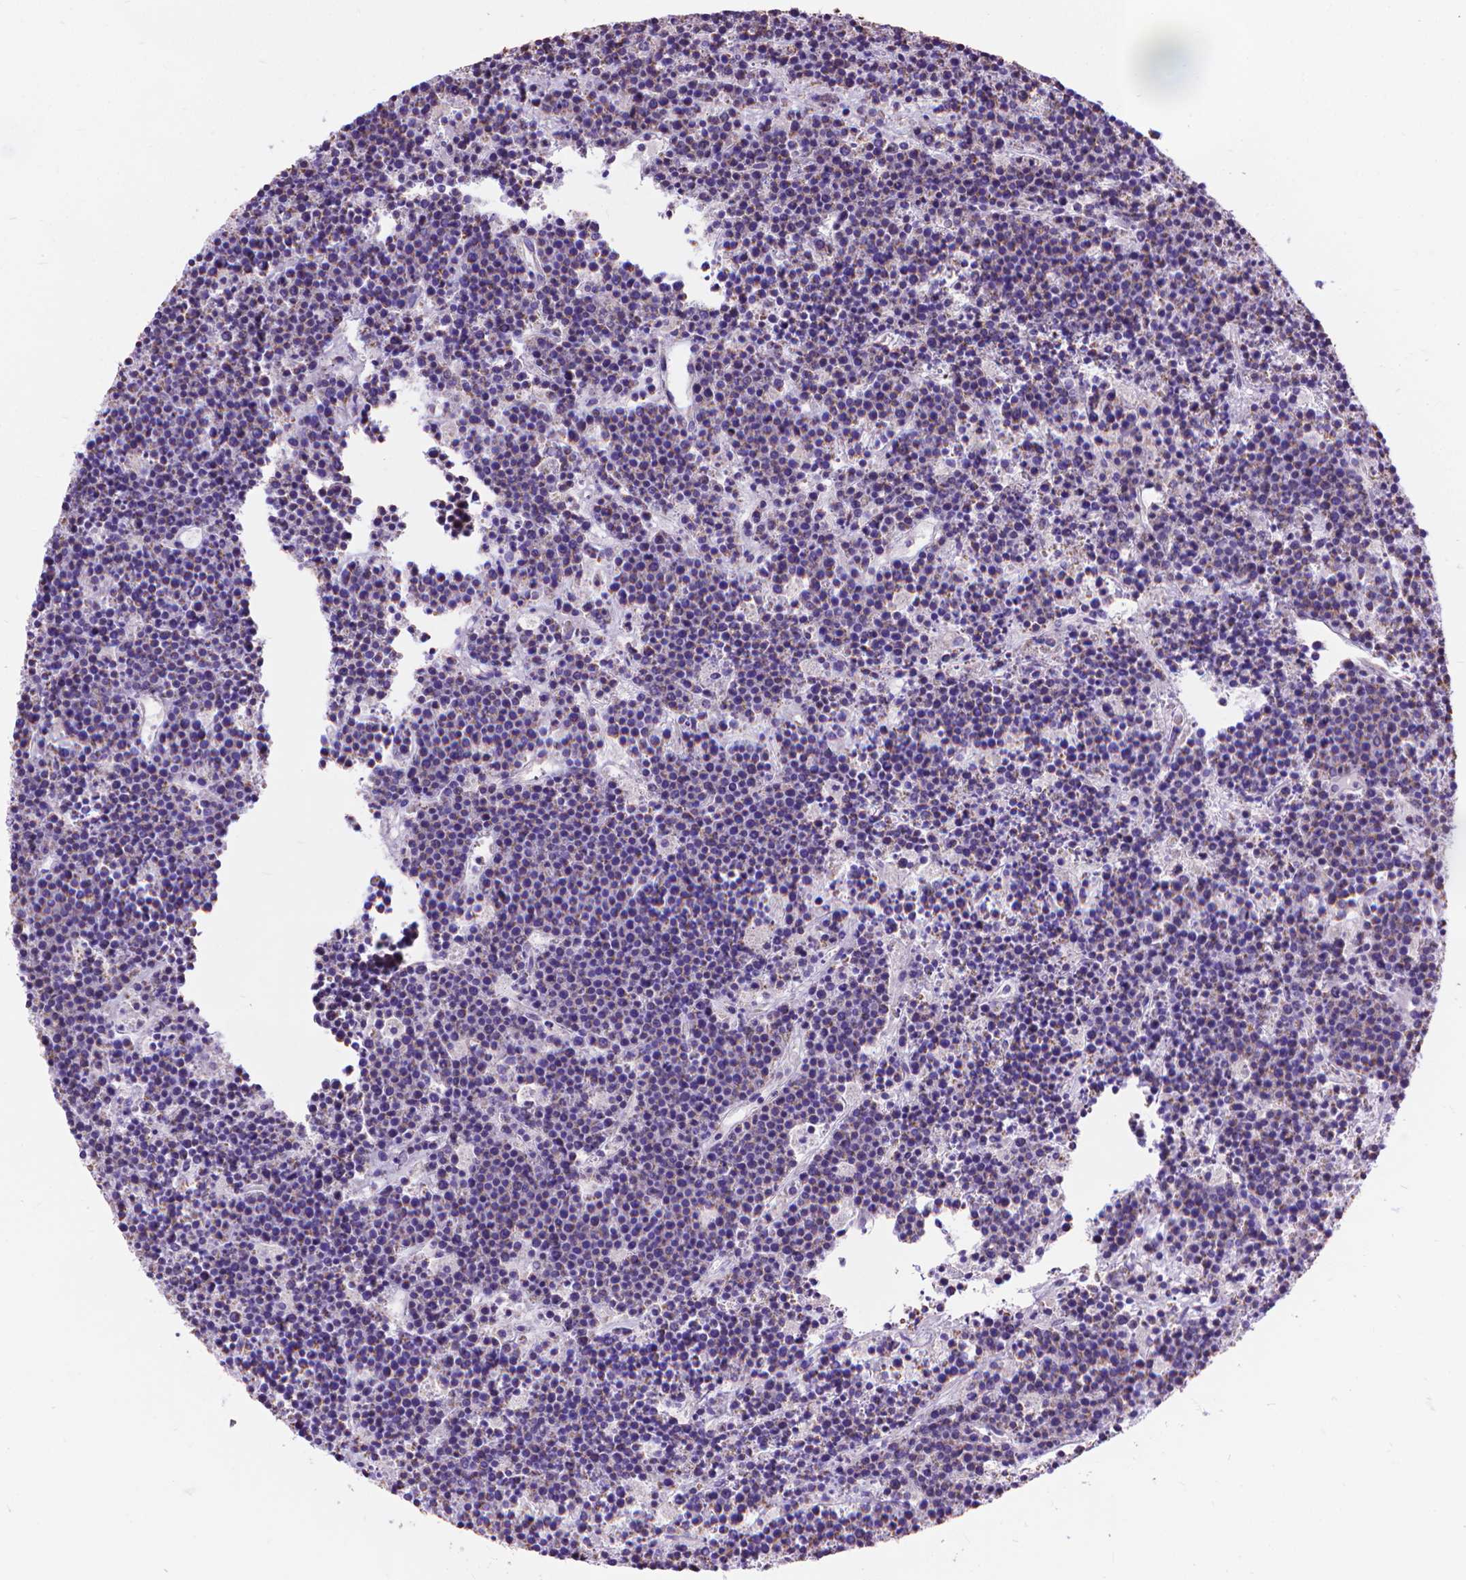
{"staining": {"intensity": "negative", "quantity": "none", "location": "none"}, "tissue": "lymphoma", "cell_type": "Tumor cells", "image_type": "cancer", "snomed": [{"axis": "morphology", "description": "Malignant lymphoma, non-Hodgkin's type, High grade"}, {"axis": "topography", "description": "Ovary"}], "caption": "This micrograph is of malignant lymphoma, non-Hodgkin's type (high-grade) stained with IHC to label a protein in brown with the nuclei are counter-stained blue. There is no staining in tumor cells.", "gene": "SYN1", "patient": {"sex": "female", "age": 56}}